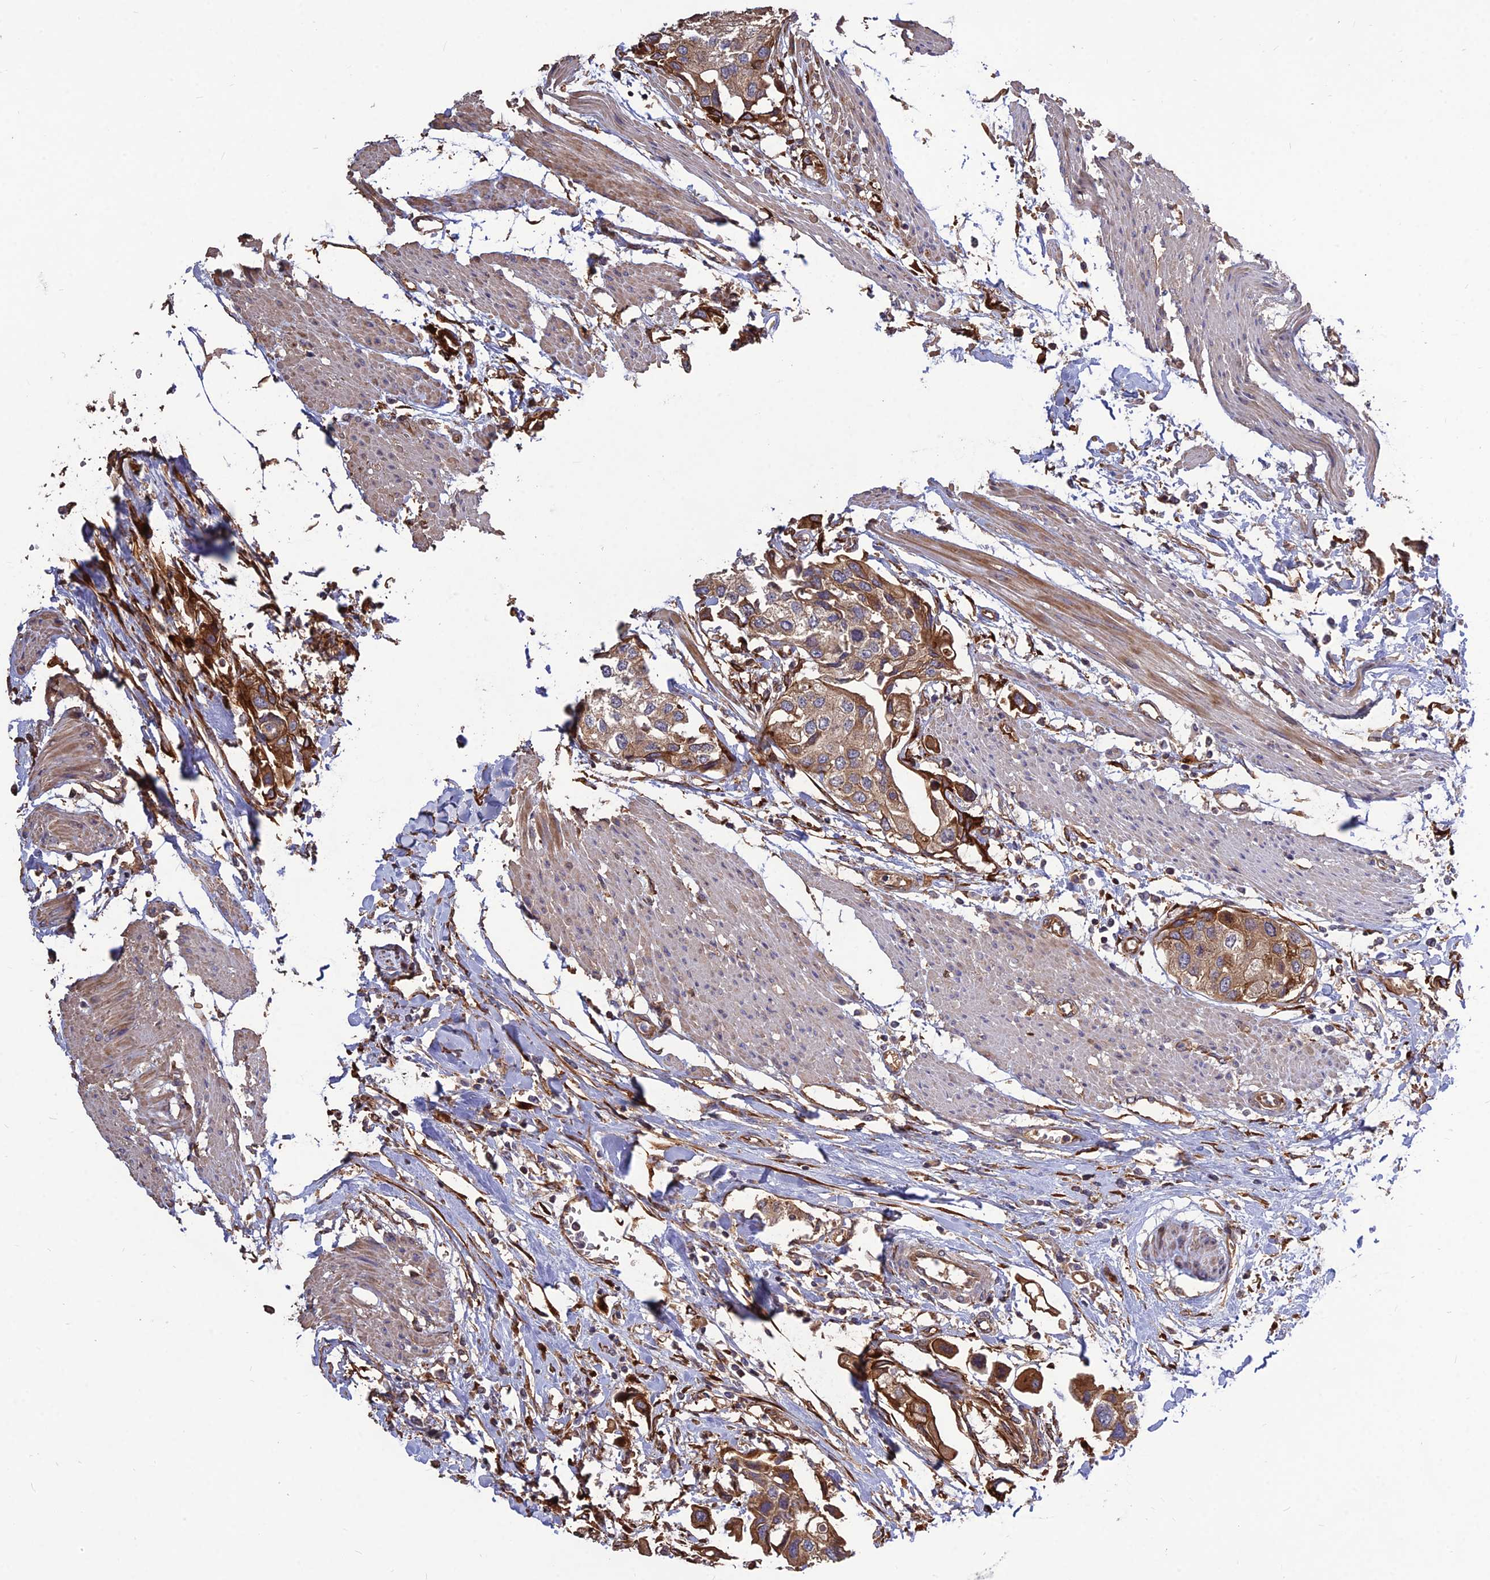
{"staining": {"intensity": "moderate", "quantity": ">75%", "location": "cytoplasmic/membranous"}, "tissue": "urothelial cancer", "cell_type": "Tumor cells", "image_type": "cancer", "snomed": [{"axis": "morphology", "description": "Urothelial carcinoma, High grade"}, {"axis": "topography", "description": "Urinary bladder"}], "caption": "This photomicrograph displays IHC staining of urothelial cancer, with medium moderate cytoplasmic/membranous expression in approximately >75% of tumor cells.", "gene": "CRTAP", "patient": {"sex": "male", "age": 64}}